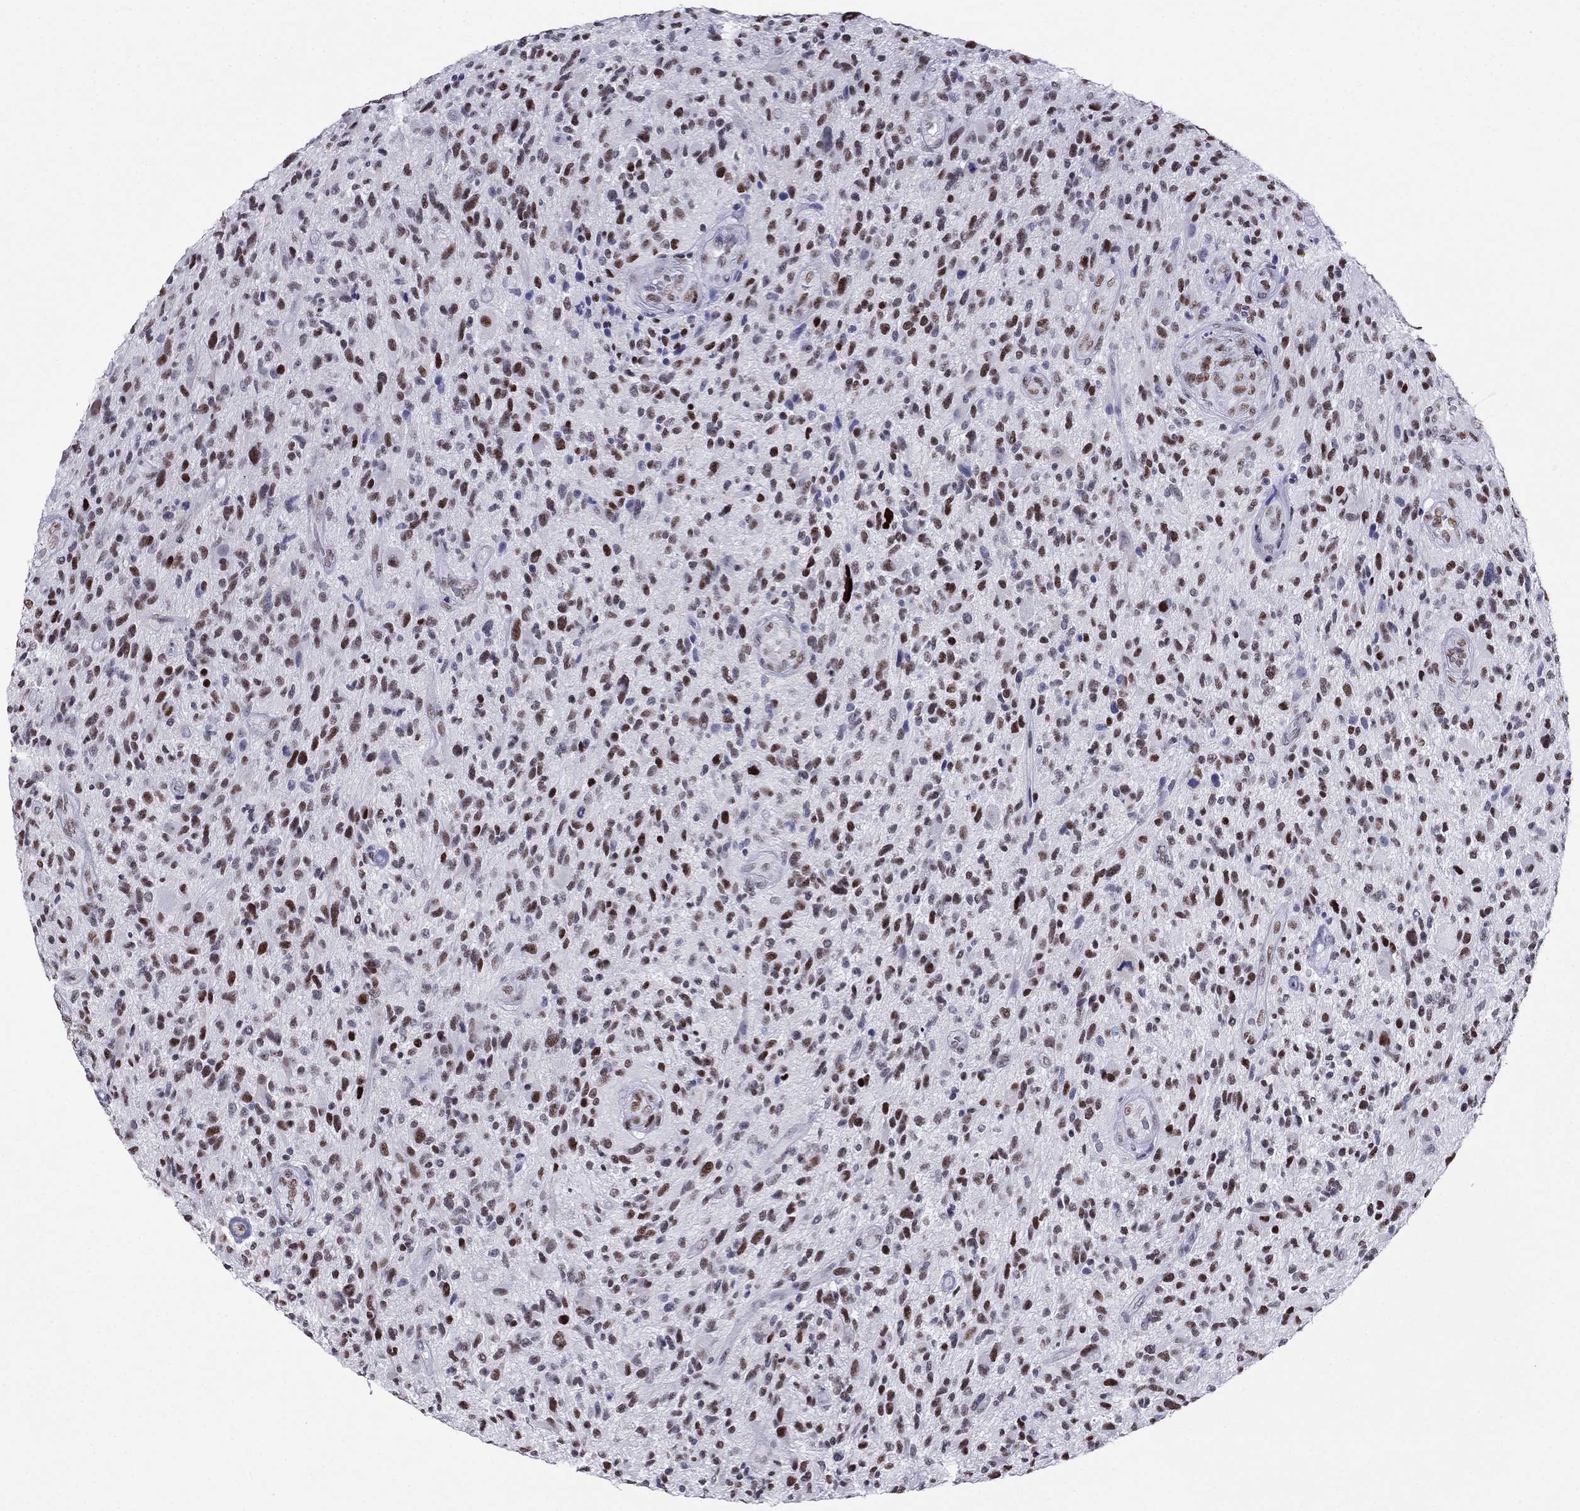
{"staining": {"intensity": "strong", "quantity": ">75%", "location": "nuclear"}, "tissue": "glioma", "cell_type": "Tumor cells", "image_type": "cancer", "snomed": [{"axis": "morphology", "description": "Glioma, malignant, High grade"}, {"axis": "topography", "description": "Brain"}], "caption": "This image demonstrates immunohistochemistry staining of malignant glioma (high-grade), with high strong nuclear staining in approximately >75% of tumor cells.", "gene": "PPM1G", "patient": {"sex": "male", "age": 47}}